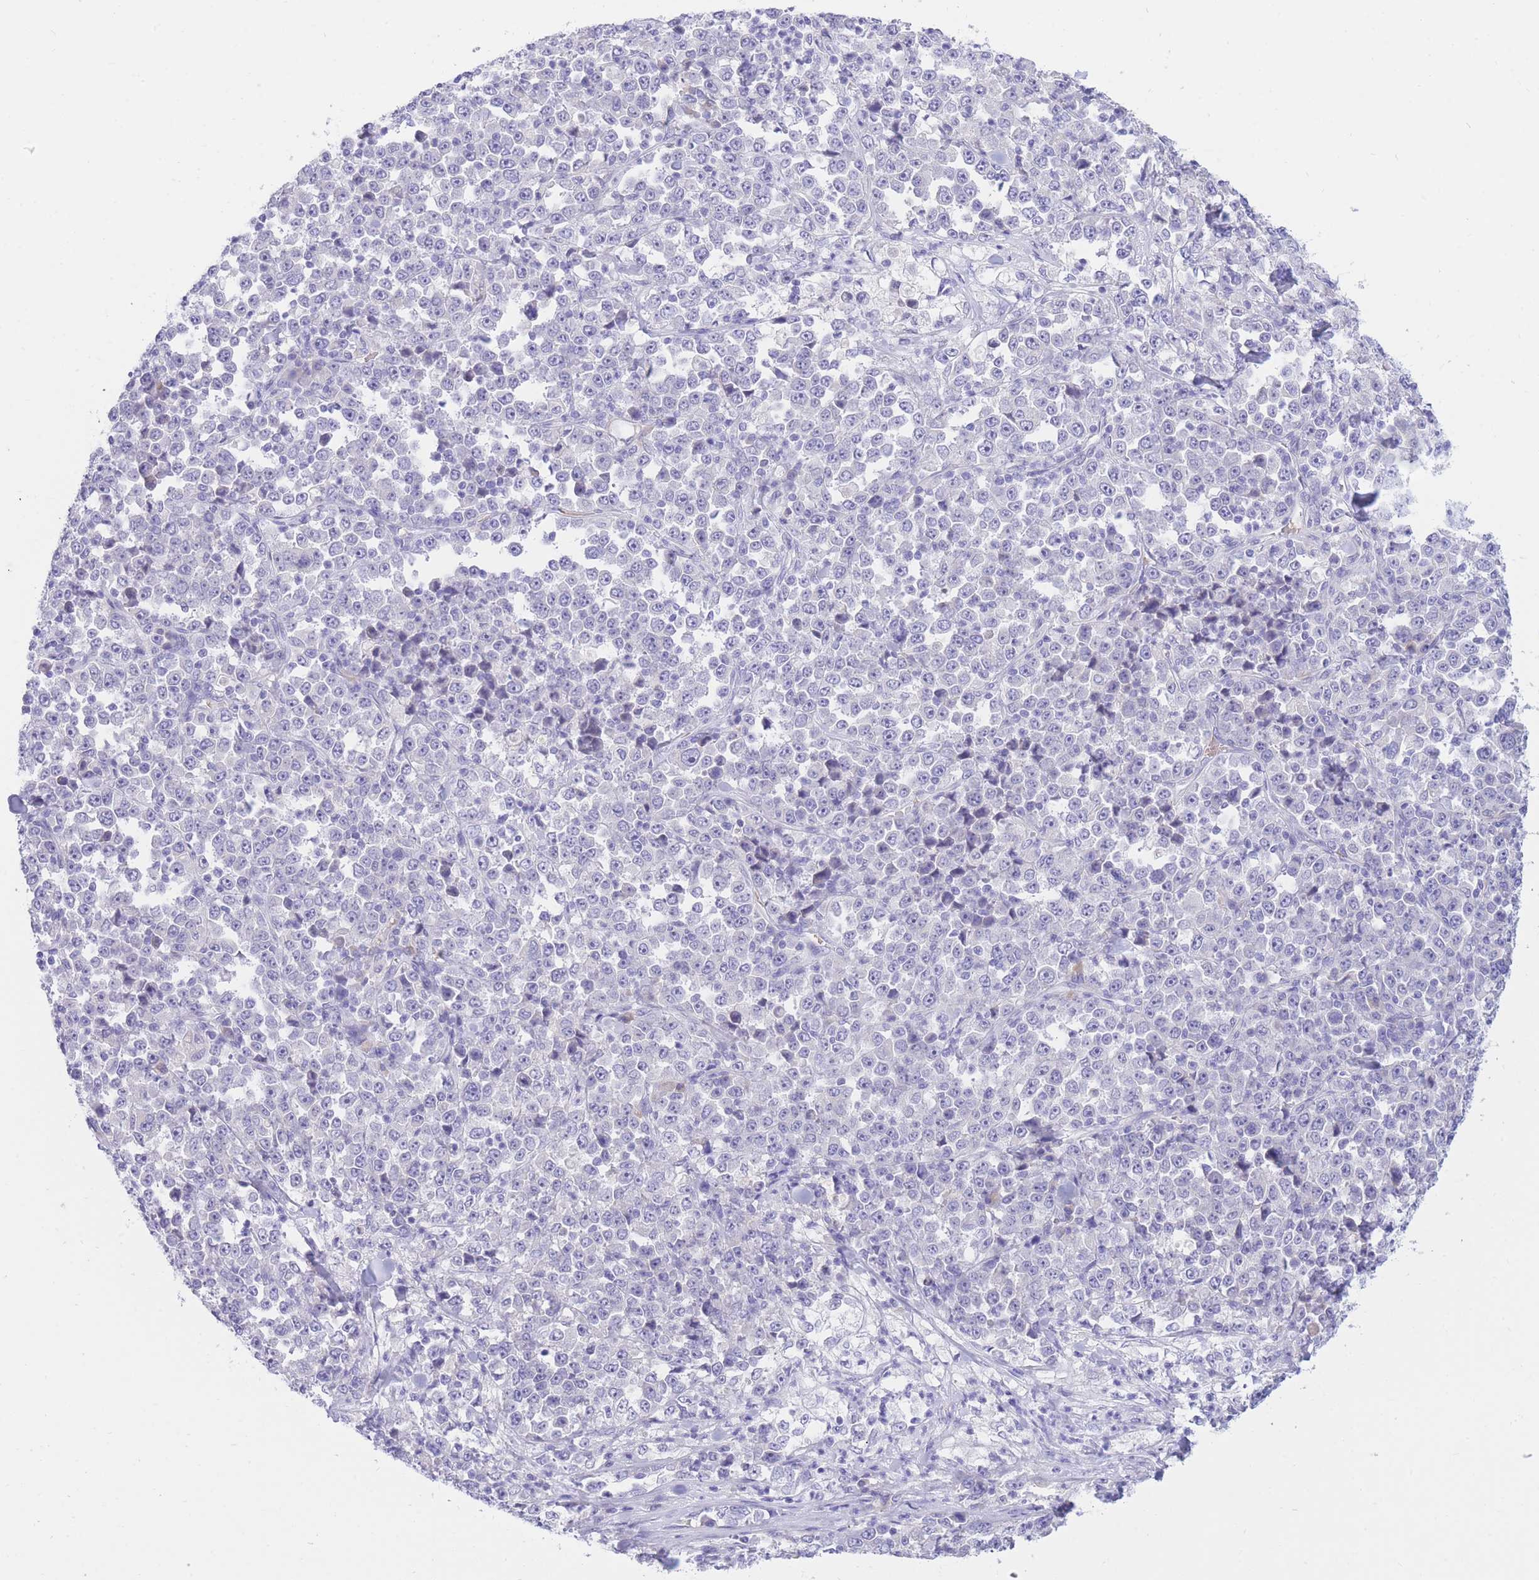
{"staining": {"intensity": "negative", "quantity": "none", "location": "none"}, "tissue": "stomach cancer", "cell_type": "Tumor cells", "image_type": "cancer", "snomed": [{"axis": "morphology", "description": "Normal tissue, NOS"}, {"axis": "morphology", "description": "Adenocarcinoma, NOS"}, {"axis": "topography", "description": "Stomach, upper"}, {"axis": "topography", "description": "Stomach"}], "caption": "The image exhibits no significant positivity in tumor cells of adenocarcinoma (stomach).", "gene": "SSUH2", "patient": {"sex": "male", "age": 59}}